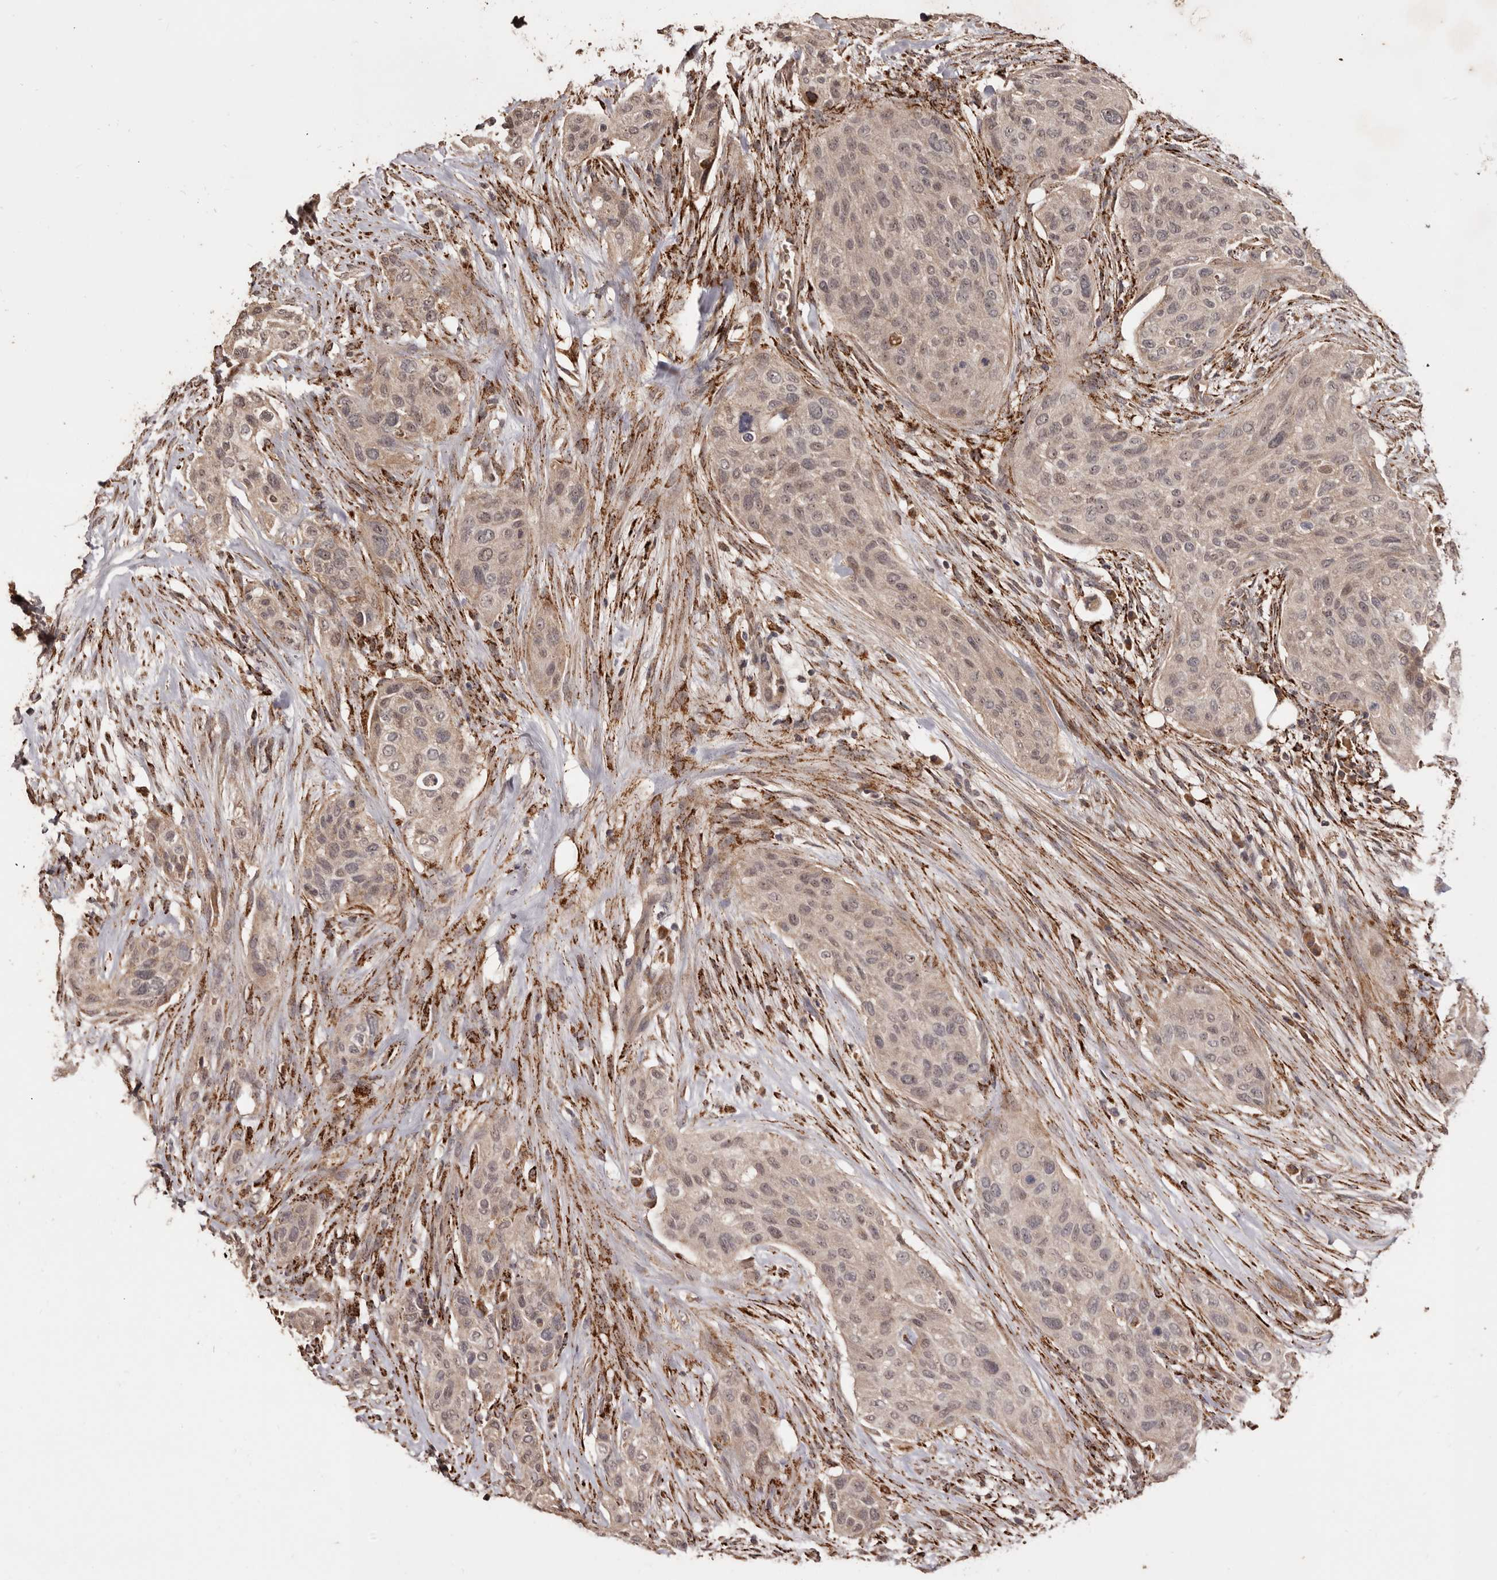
{"staining": {"intensity": "weak", "quantity": ">75%", "location": "cytoplasmic/membranous,nuclear"}, "tissue": "urothelial cancer", "cell_type": "Tumor cells", "image_type": "cancer", "snomed": [{"axis": "morphology", "description": "Urothelial carcinoma, High grade"}, {"axis": "topography", "description": "Urinary bladder"}], "caption": "Immunohistochemical staining of urothelial cancer shows low levels of weak cytoplasmic/membranous and nuclear protein positivity in approximately >75% of tumor cells.", "gene": "AKAP7", "patient": {"sex": "male", "age": 35}}